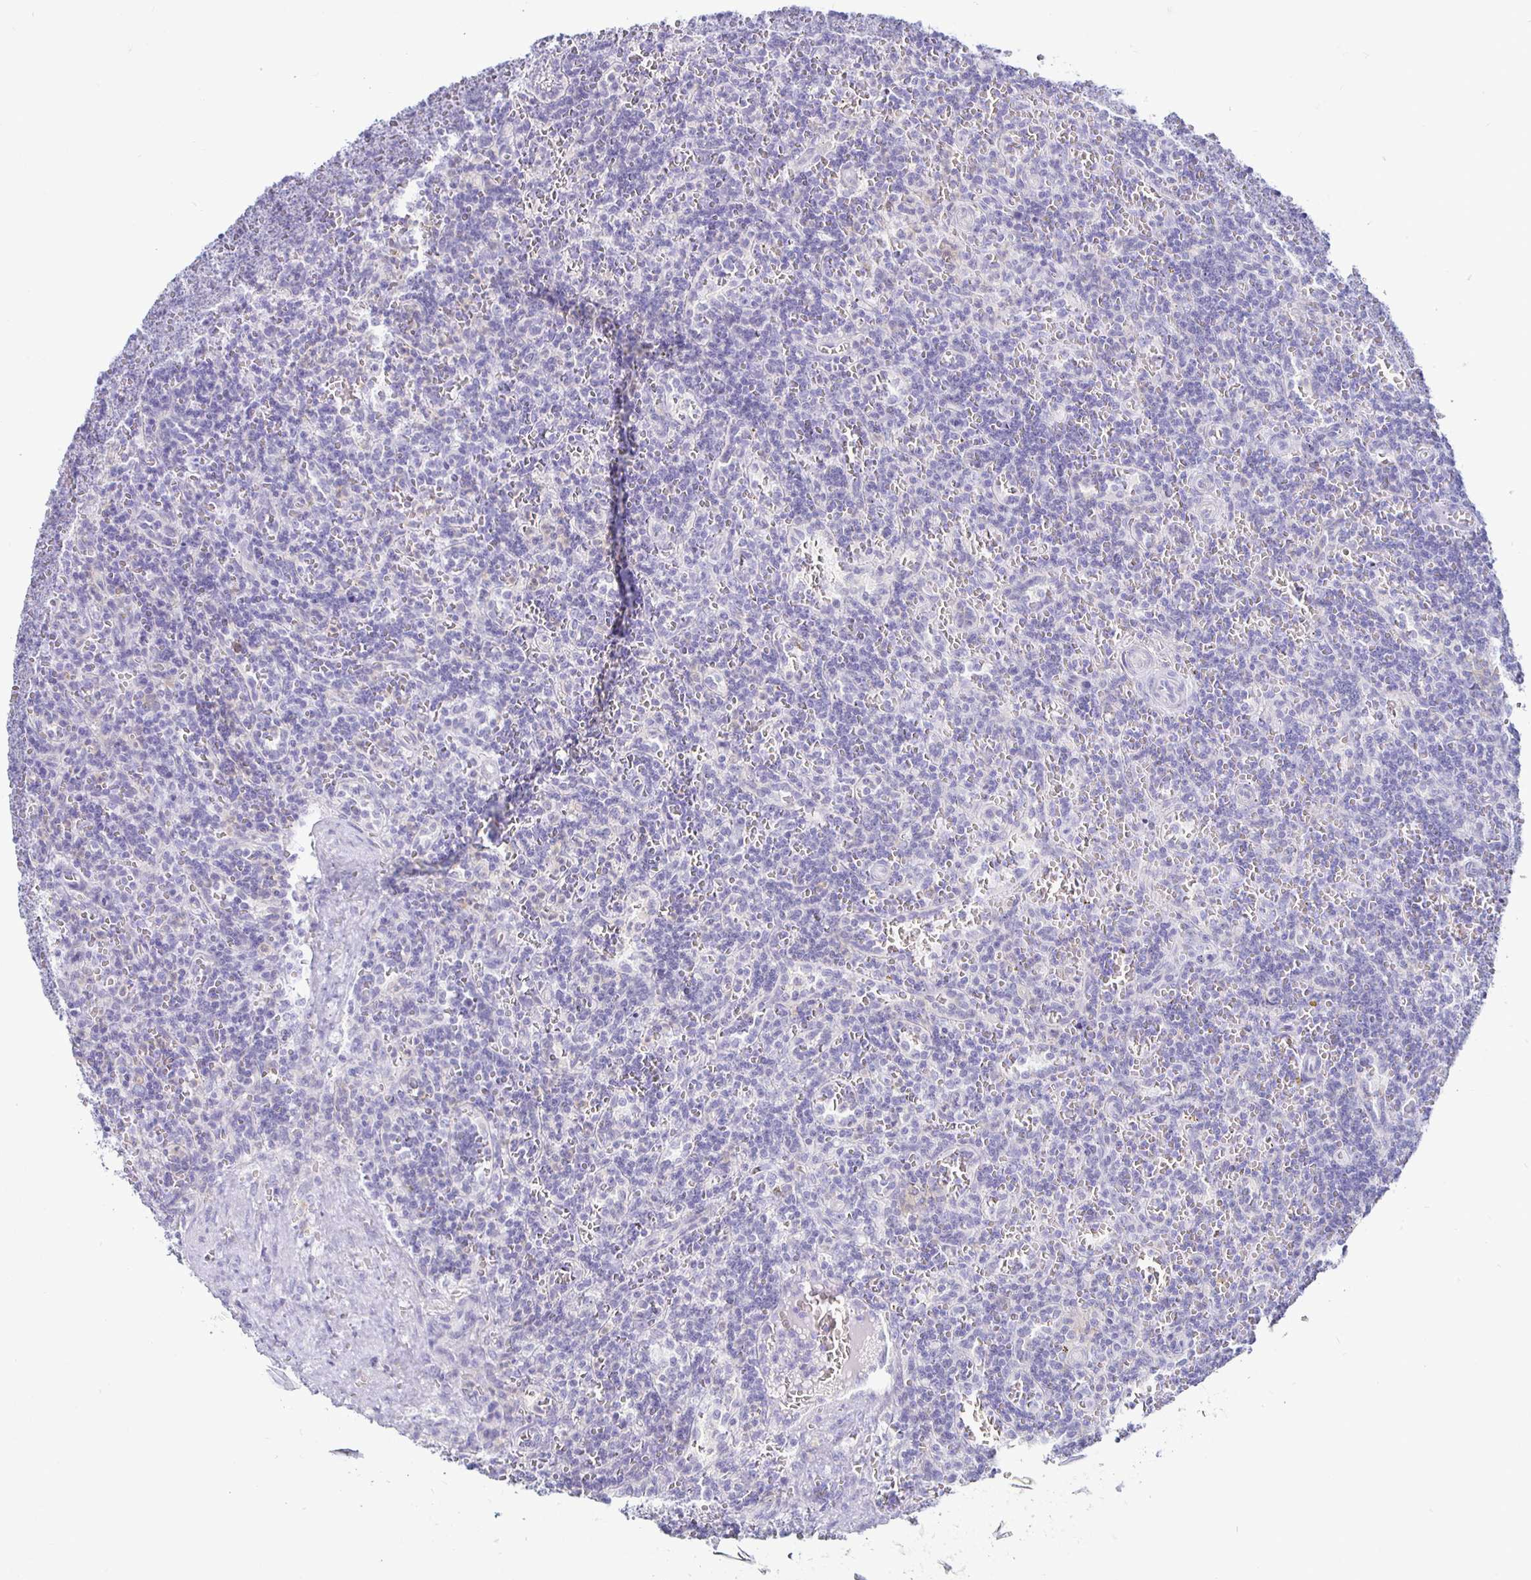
{"staining": {"intensity": "negative", "quantity": "none", "location": "none"}, "tissue": "lymphoma", "cell_type": "Tumor cells", "image_type": "cancer", "snomed": [{"axis": "morphology", "description": "Malignant lymphoma, non-Hodgkin's type, Low grade"}, {"axis": "topography", "description": "Spleen"}], "caption": "Immunohistochemistry (IHC) of lymphoma displays no expression in tumor cells. (DAB IHC, high magnification).", "gene": "SIRPA", "patient": {"sex": "male", "age": 73}}